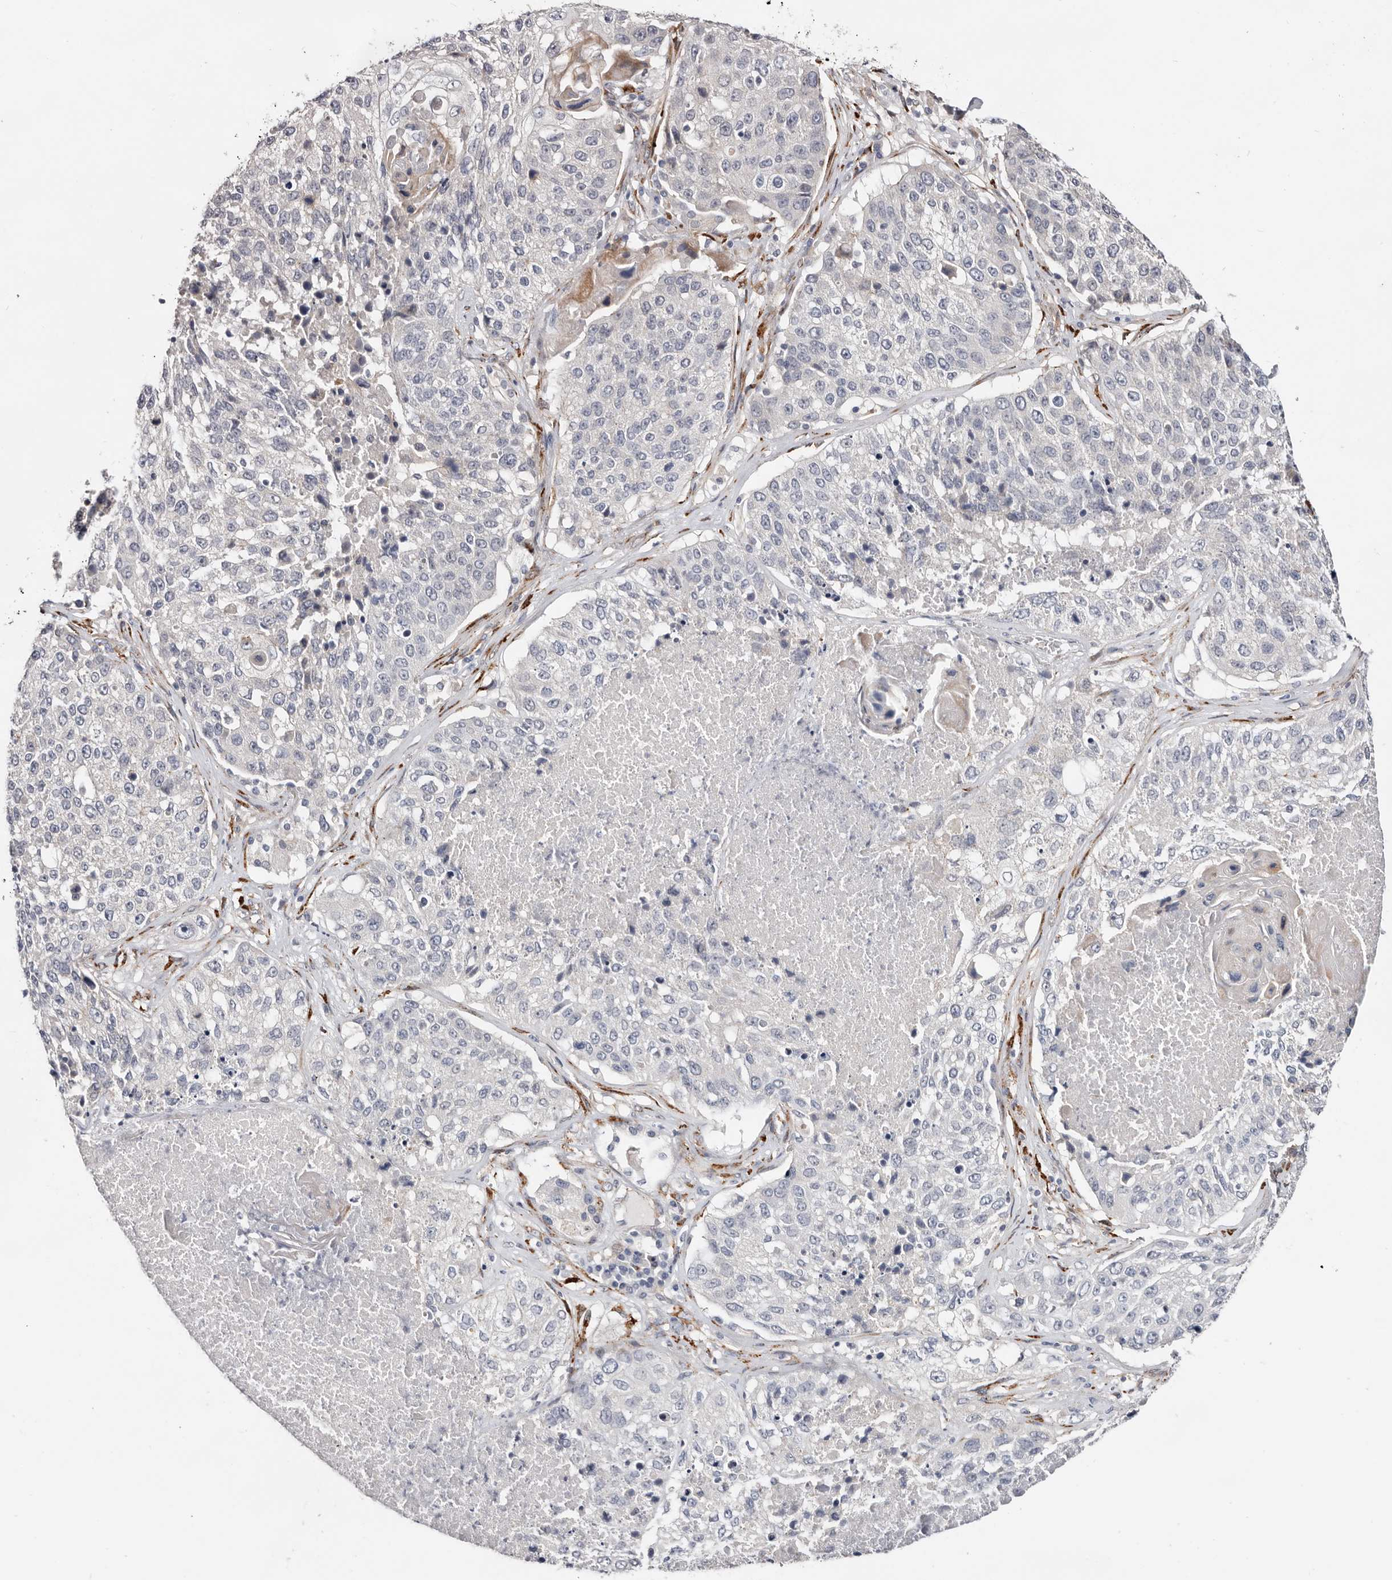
{"staining": {"intensity": "negative", "quantity": "none", "location": "none"}, "tissue": "lung cancer", "cell_type": "Tumor cells", "image_type": "cancer", "snomed": [{"axis": "morphology", "description": "Squamous cell carcinoma, NOS"}, {"axis": "topography", "description": "Lung"}], "caption": "DAB (3,3'-diaminobenzidine) immunohistochemical staining of human lung squamous cell carcinoma reveals no significant positivity in tumor cells.", "gene": "USH1C", "patient": {"sex": "male", "age": 61}}